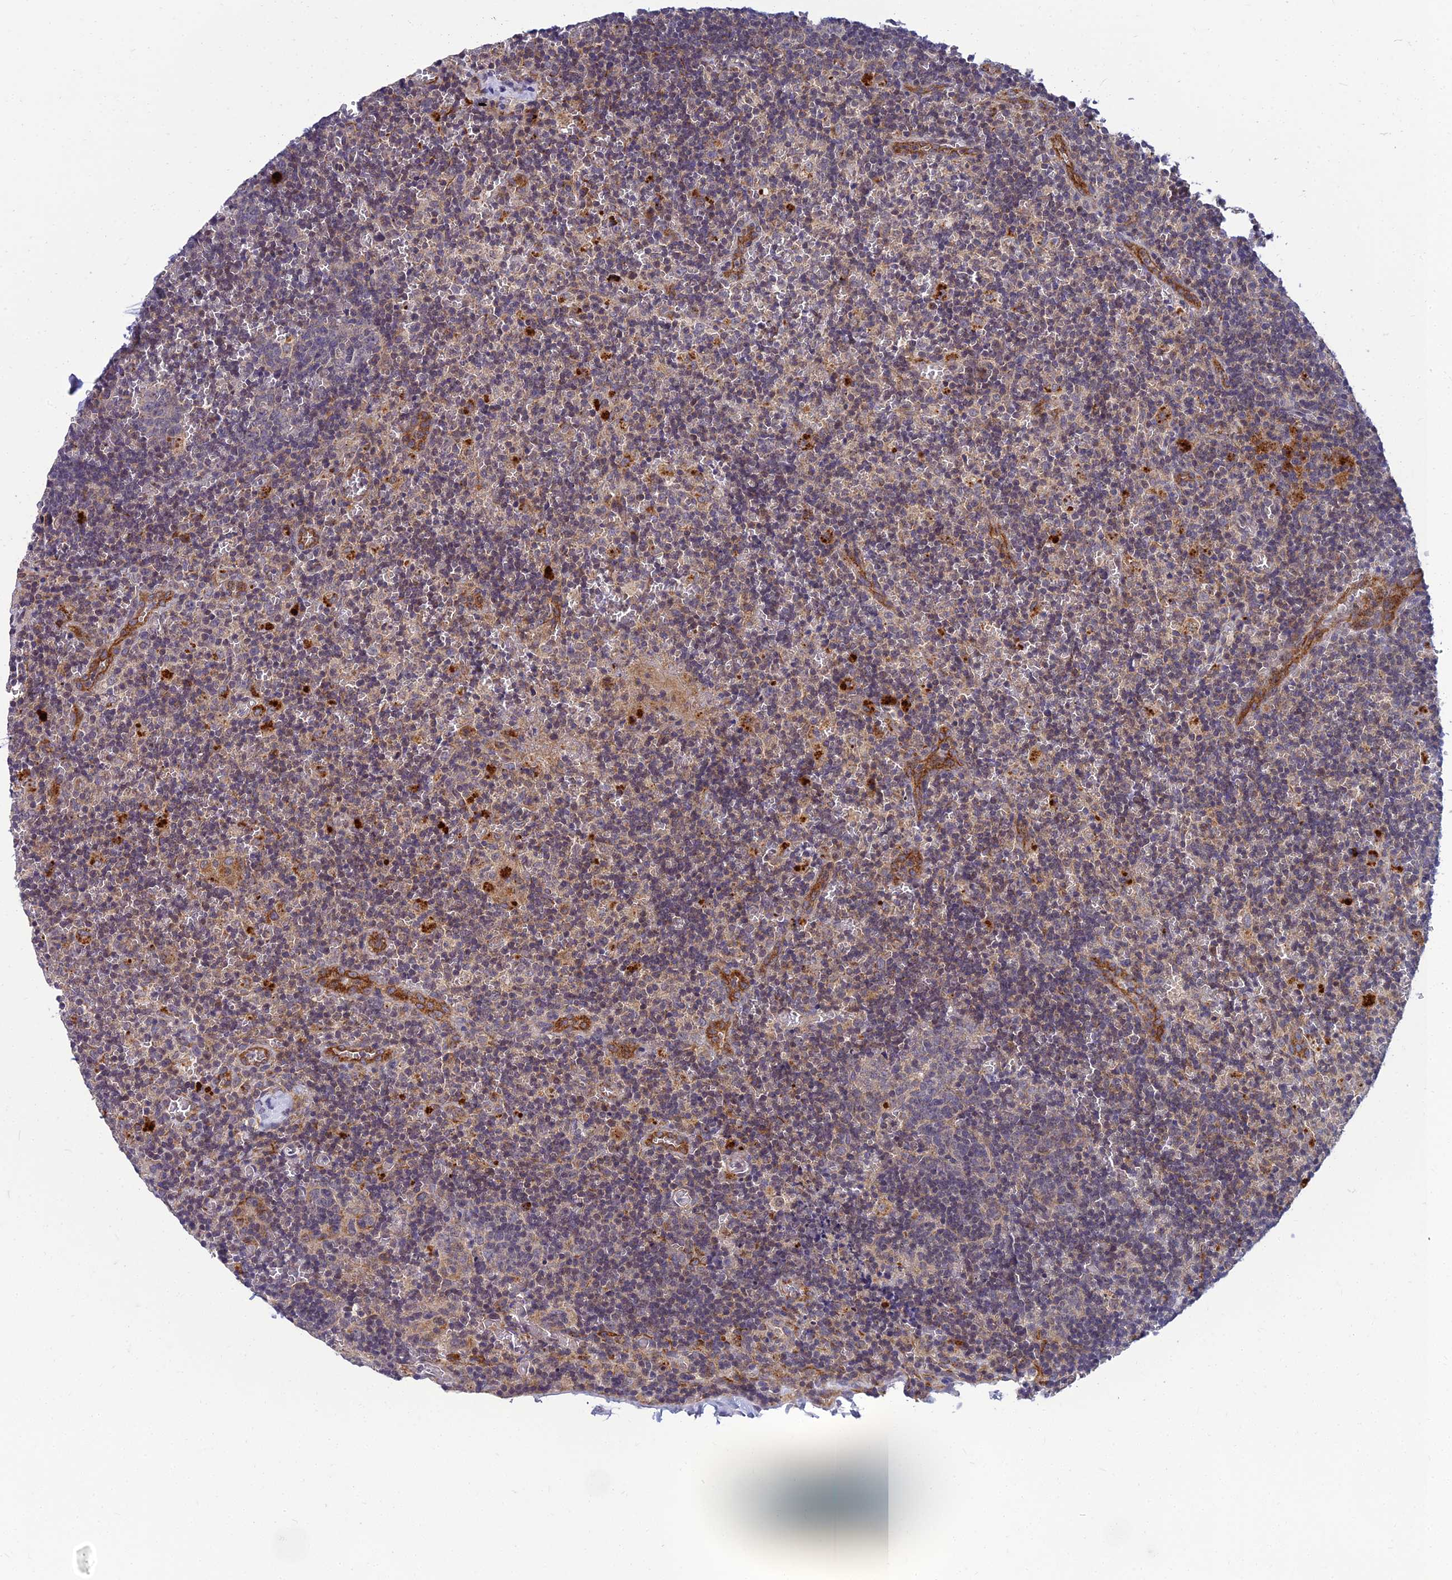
{"staining": {"intensity": "moderate", "quantity": "25%-75%", "location": "cytoplasmic/membranous"}, "tissue": "lymph node", "cell_type": "Non-germinal center cells", "image_type": "normal", "snomed": [{"axis": "morphology", "description": "Normal tissue, NOS"}, {"axis": "topography", "description": "Lymph node"}], "caption": "A medium amount of moderate cytoplasmic/membranous staining is seen in approximately 25%-75% of non-germinal center cells in normal lymph node.", "gene": "NPY", "patient": {"sex": "male", "age": 58}}